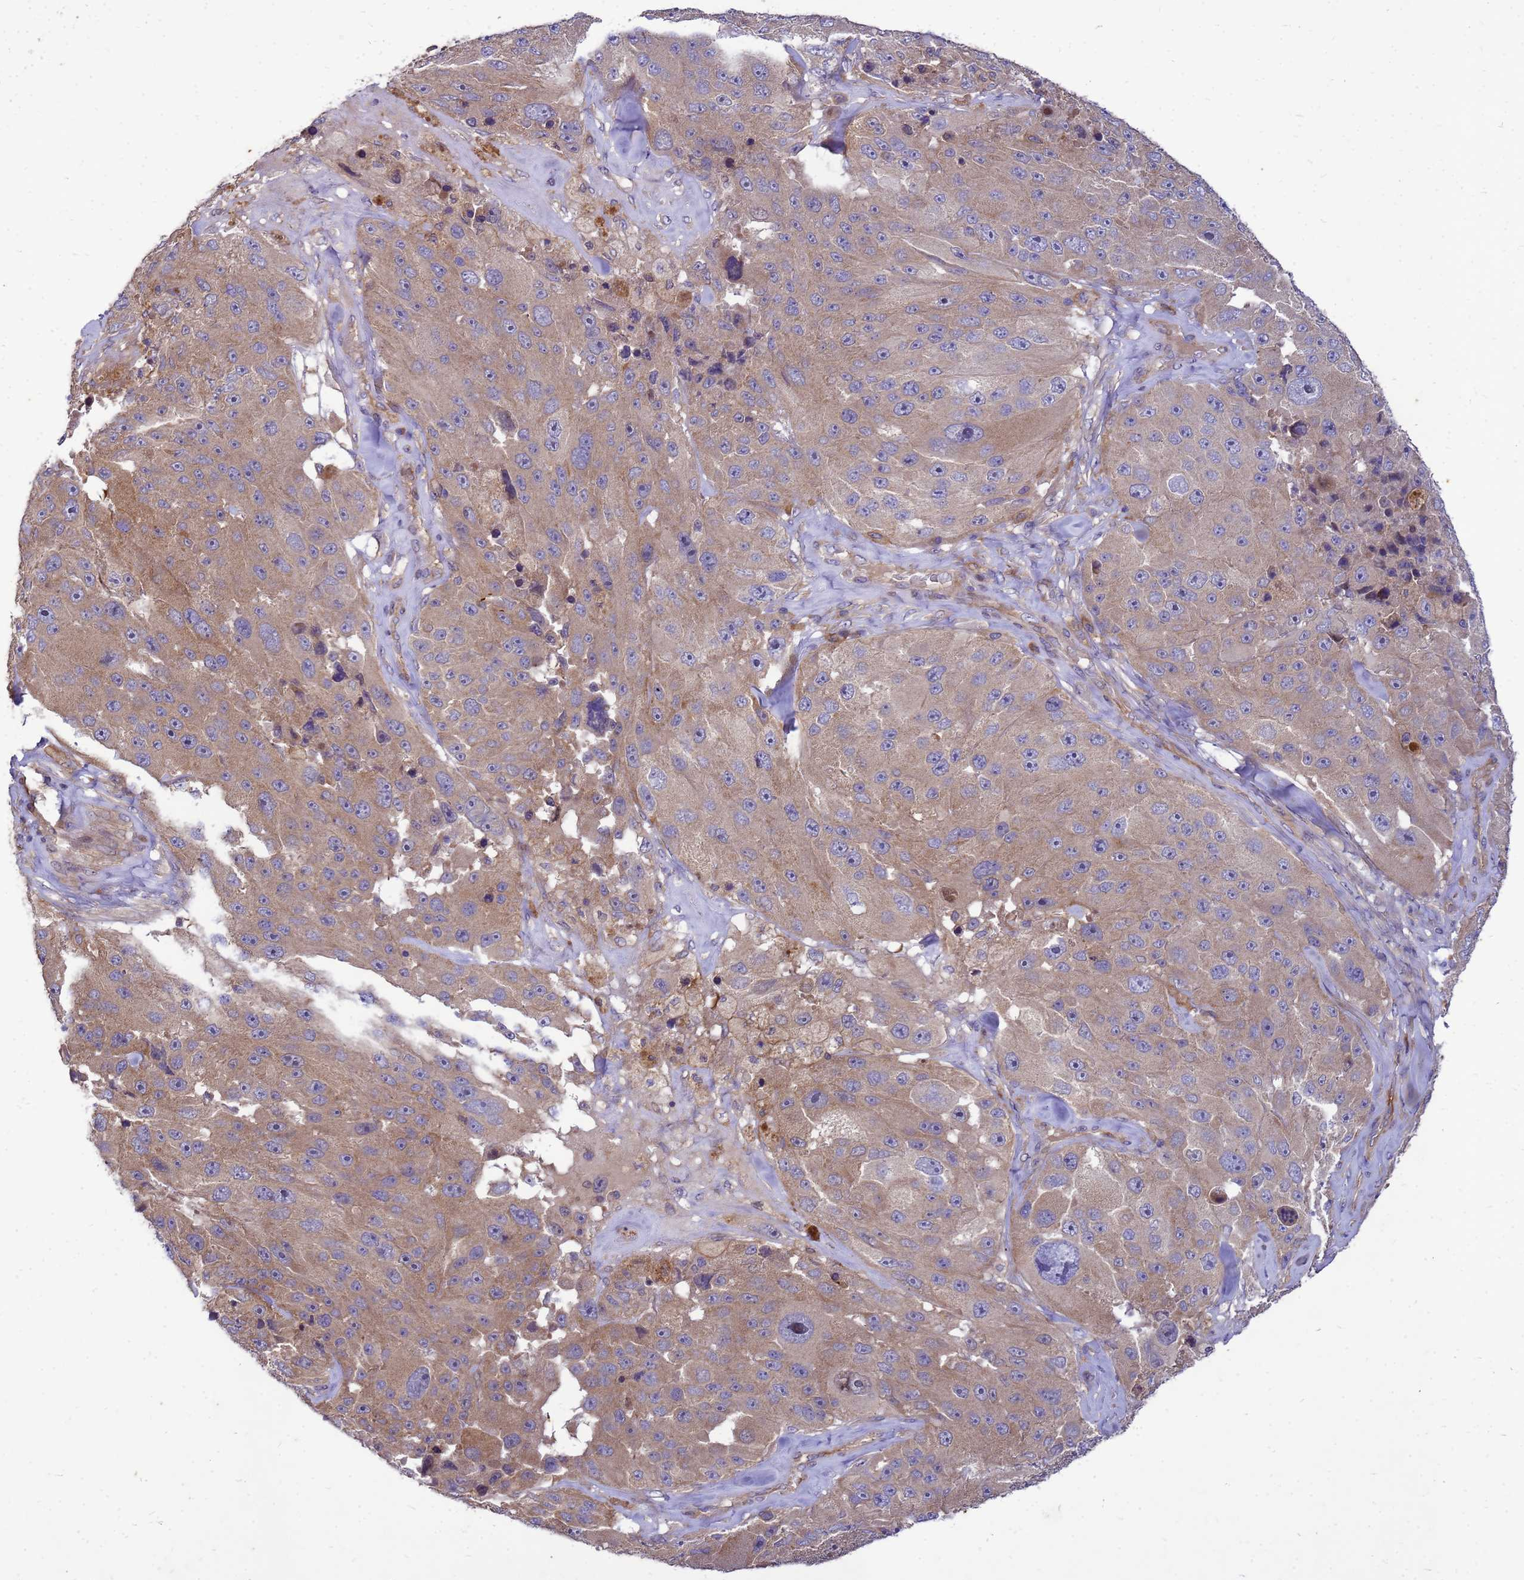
{"staining": {"intensity": "moderate", "quantity": ">75%", "location": "cytoplasmic/membranous"}, "tissue": "melanoma", "cell_type": "Tumor cells", "image_type": "cancer", "snomed": [{"axis": "morphology", "description": "Malignant melanoma, Metastatic site"}, {"axis": "topography", "description": "Lymph node"}], "caption": "About >75% of tumor cells in malignant melanoma (metastatic site) demonstrate moderate cytoplasmic/membranous protein expression as visualized by brown immunohistochemical staining.", "gene": "RNF215", "patient": {"sex": "male", "age": 62}}